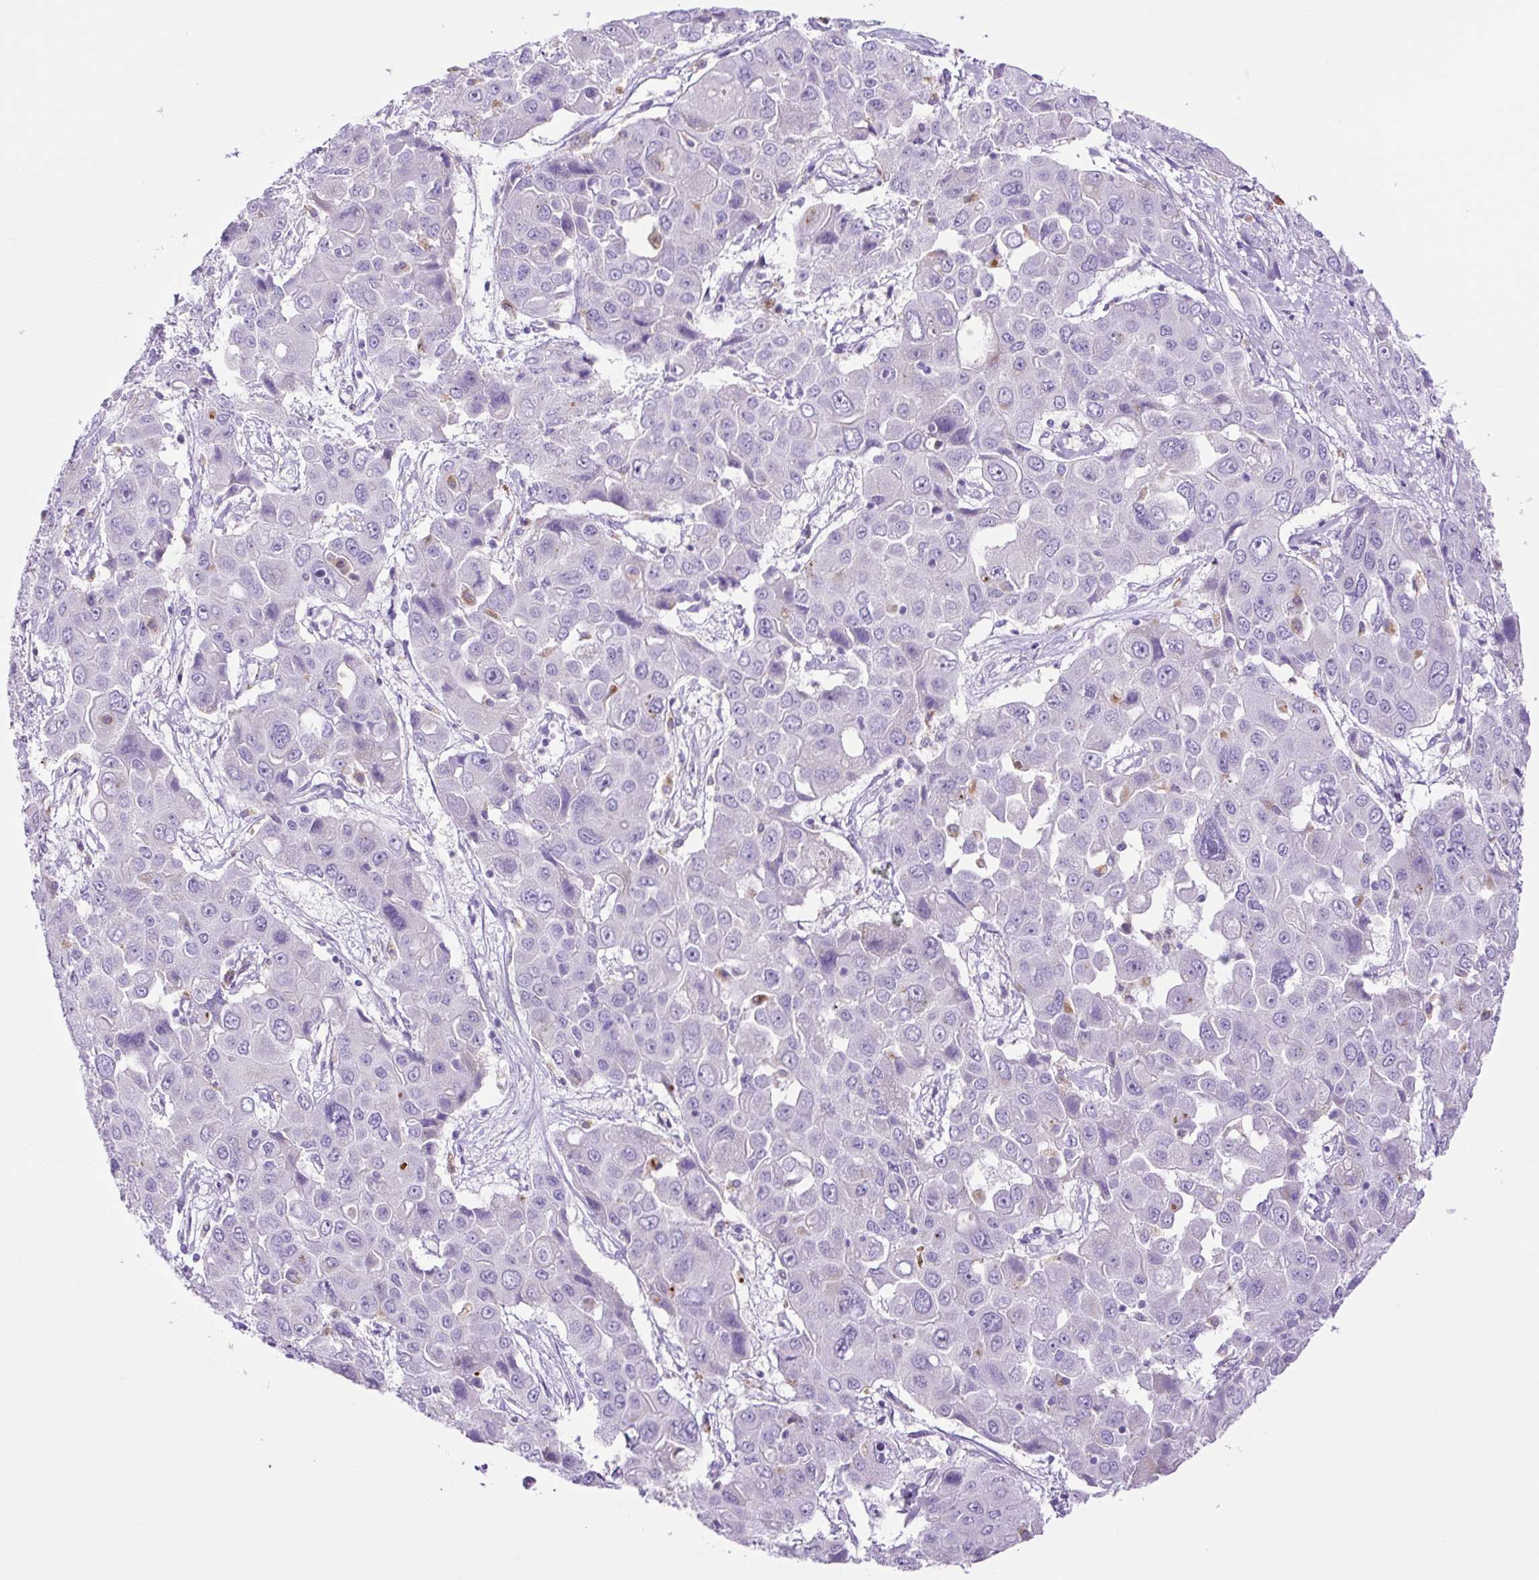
{"staining": {"intensity": "negative", "quantity": "none", "location": "none"}, "tissue": "liver cancer", "cell_type": "Tumor cells", "image_type": "cancer", "snomed": [{"axis": "morphology", "description": "Cholangiocarcinoma"}, {"axis": "topography", "description": "Liver"}], "caption": "A high-resolution micrograph shows IHC staining of cholangiocarcinoma (liver), which displays no significant staining in tumor cells. (Stains: DAB immunohistochemistry with hematoxylin counter stain, Microscopy: brightfield microscopy at high magnification).", "gene": "LCN10", "patient": {"sex": "male", "age": 67}}